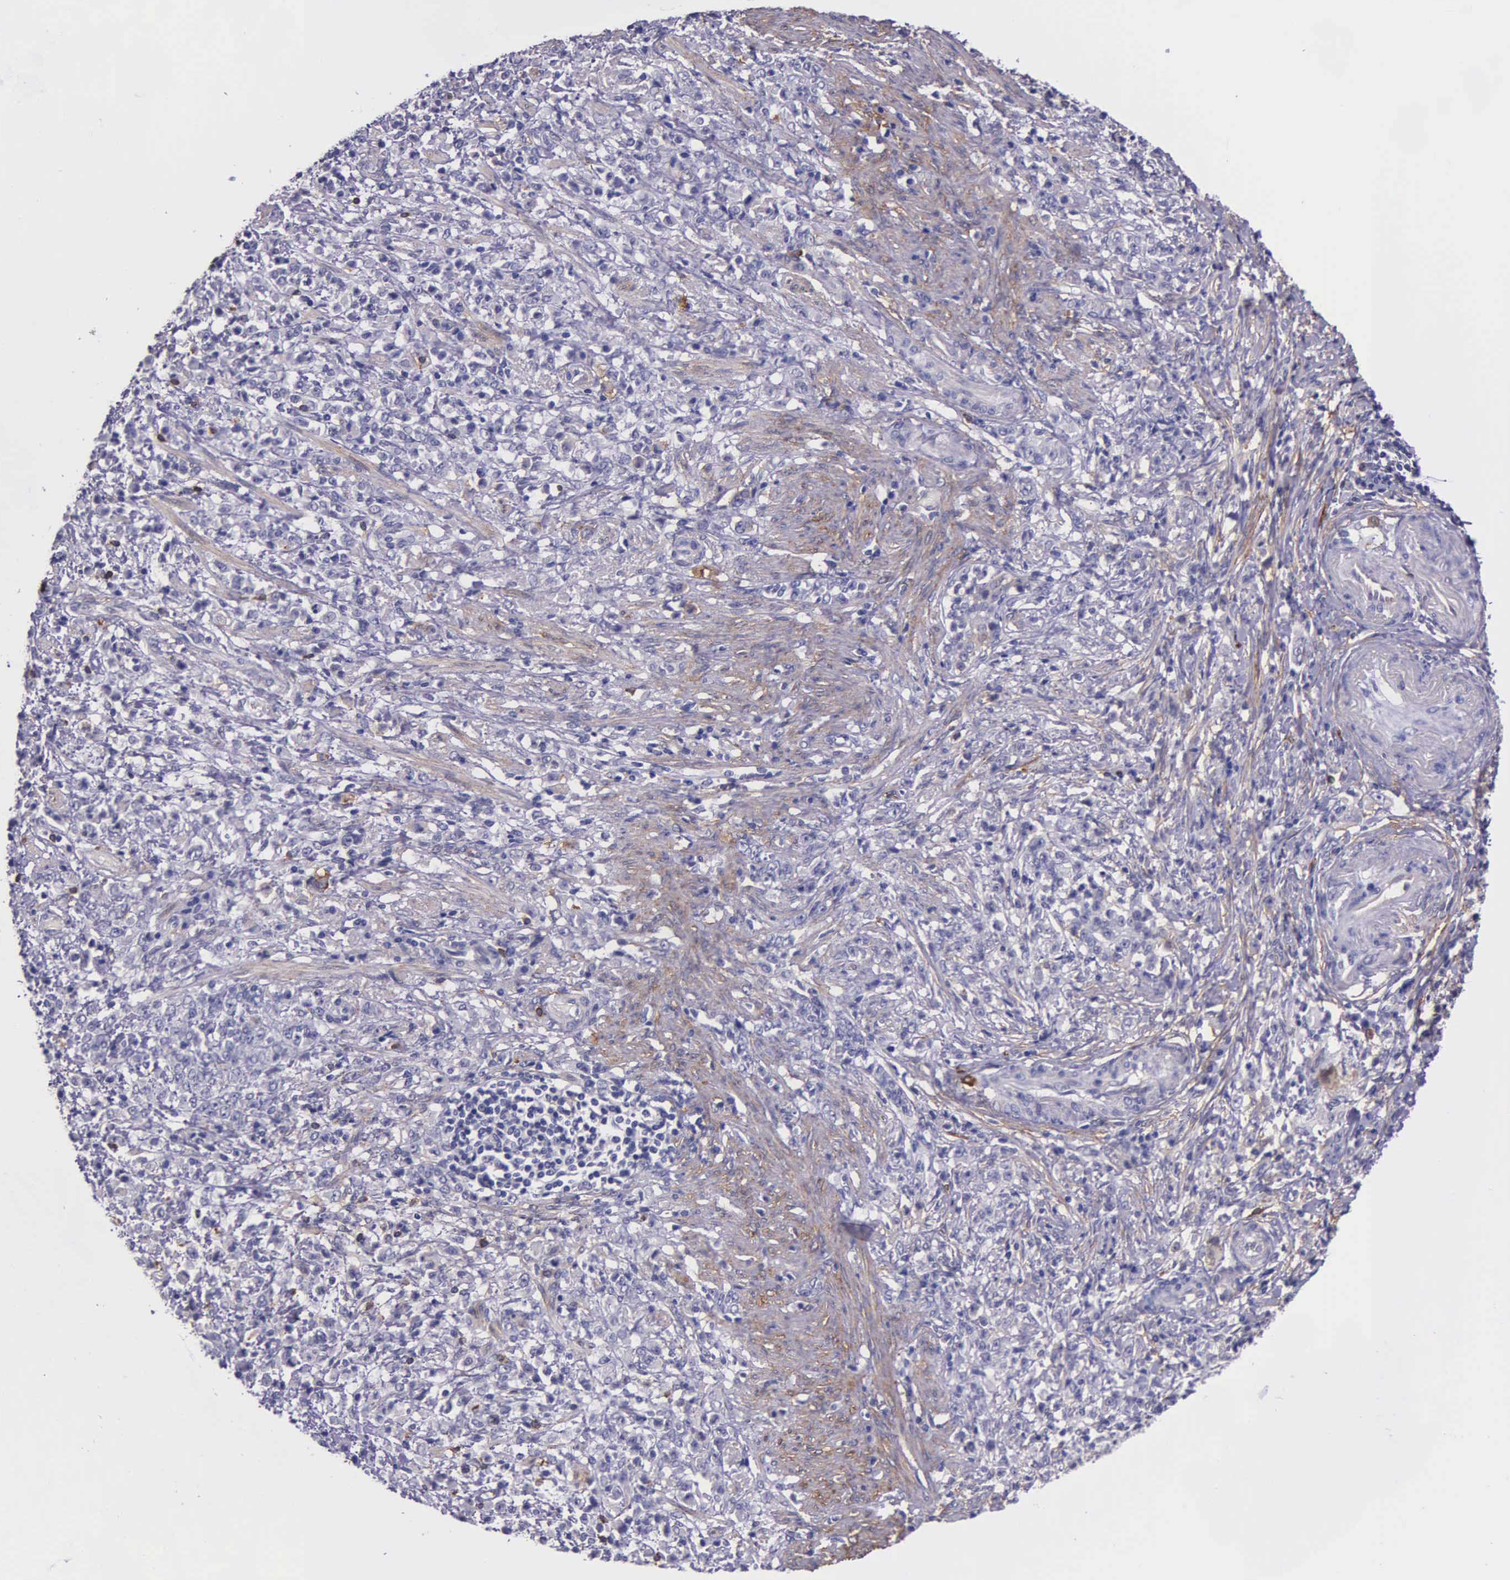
{"staining": {"intensity": "negative", "quantity": "none", "location": "none"}, "tissue": "stomach cancer", "cell_type": "Tumor cells", "image_type": "cancer", "snomed": [{"axis": "morphology", "description": "Adenocarcinoma, NOS"}, {"axis": "topography", "description": "Stomach, lower"}], "caption": "Immunohistochemistry (IHC) histopathology image of human adenocarcinoma (stomach) stained for a protein (brown), which exhibits no expression in tumor cells.", "gene": "AHNAK2", "patient": {"sex": "male", "age": 88}}